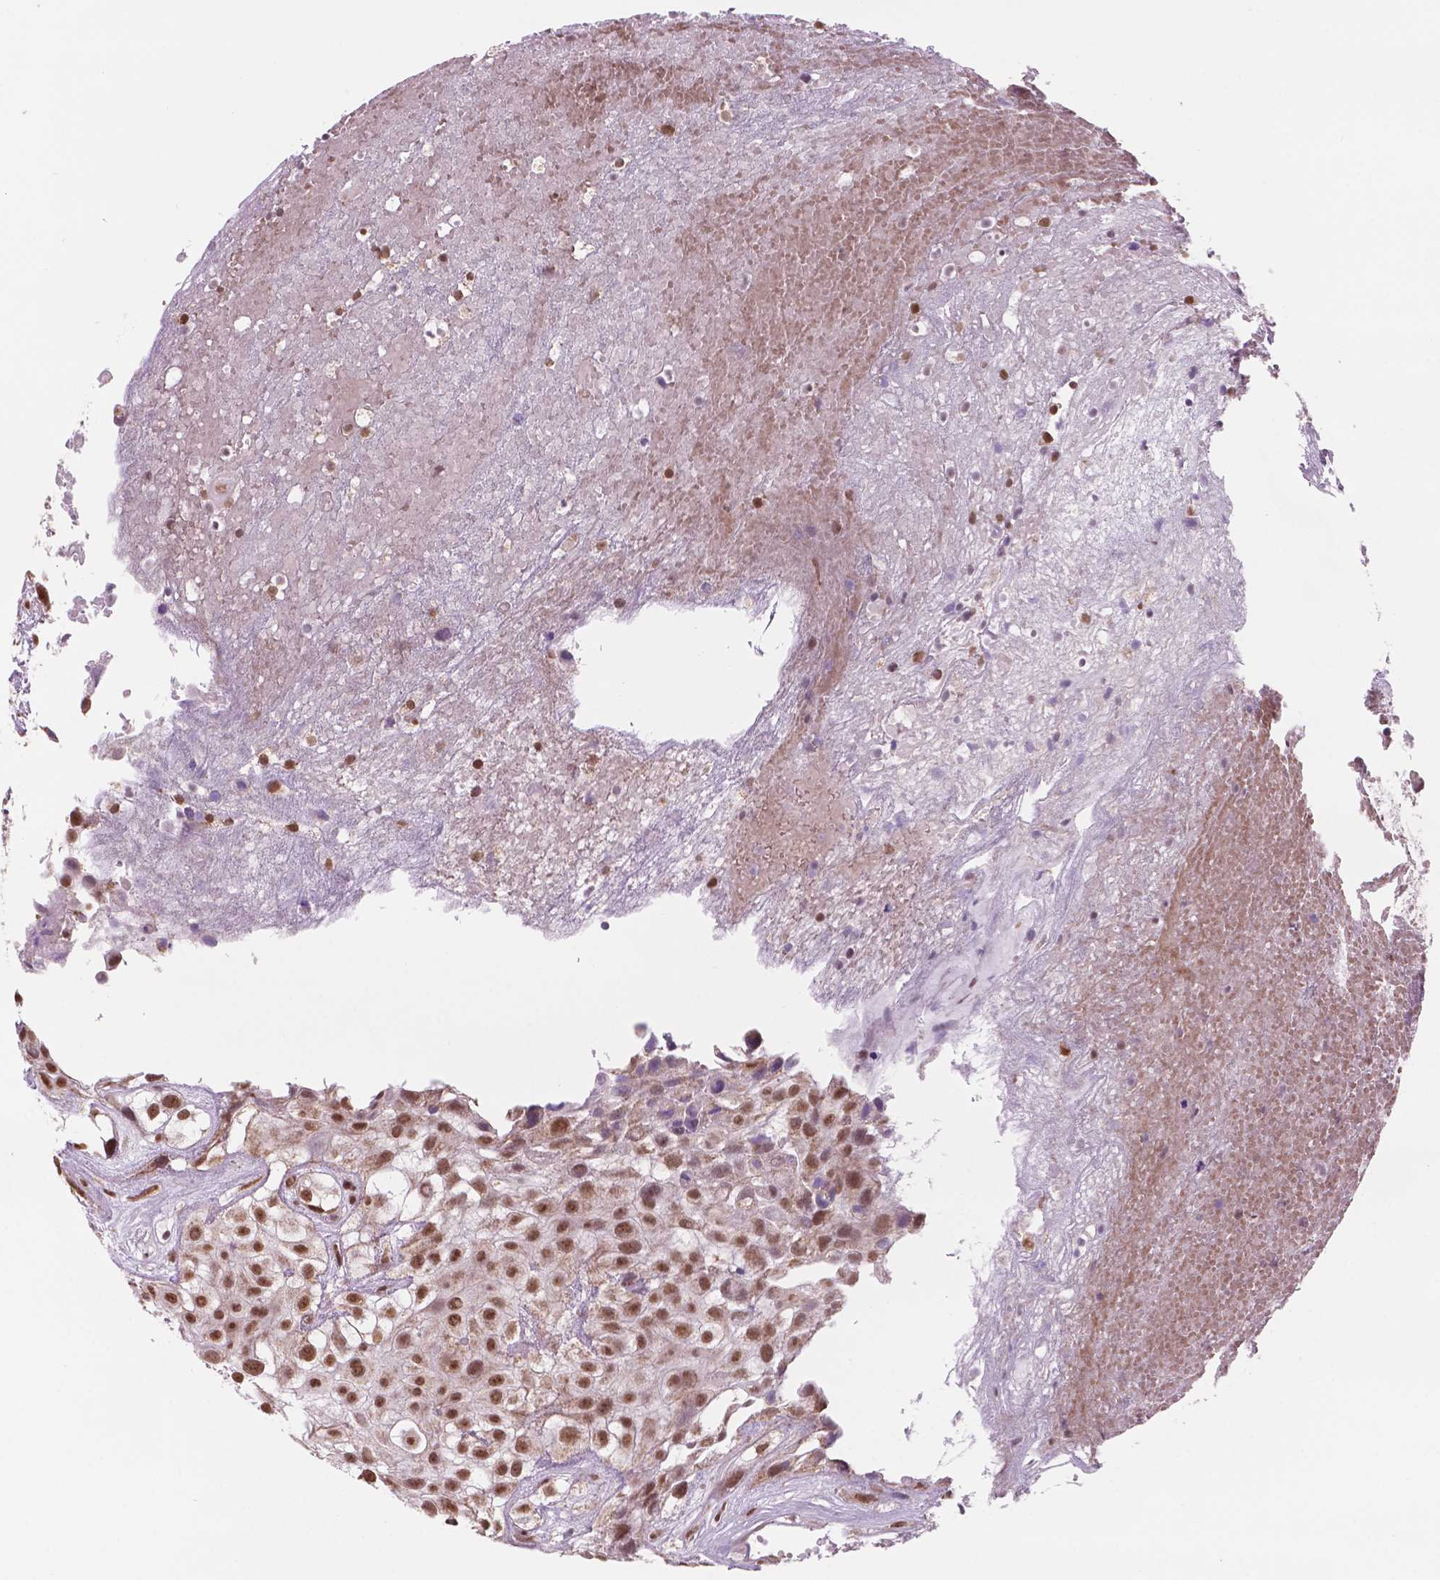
{"staining": {"intensity": "moderate", "quantity": ">75%", "location": "nuclear"}, "tissue": "urothelial cancer", "cell_type": "Tumor cells", "image_type": "cancer", "snomed": [{"axis": "morphology", "description": "Urothelial carcinoma, High grade"}, {"axis": "topography", "description": "Urinary bladder"}], "caption": "Immunohistochemistry of urothelial cancer shows medium levels of moderate nuclear positivity in approximately >75% of tumor cells. (DAB (3,3'-diaminobenzidine) IHC, brown staining for protein, blue staining for nuclei).", "gene": "NDUFA10", "patient": {"sex": "male", "age": 56}}